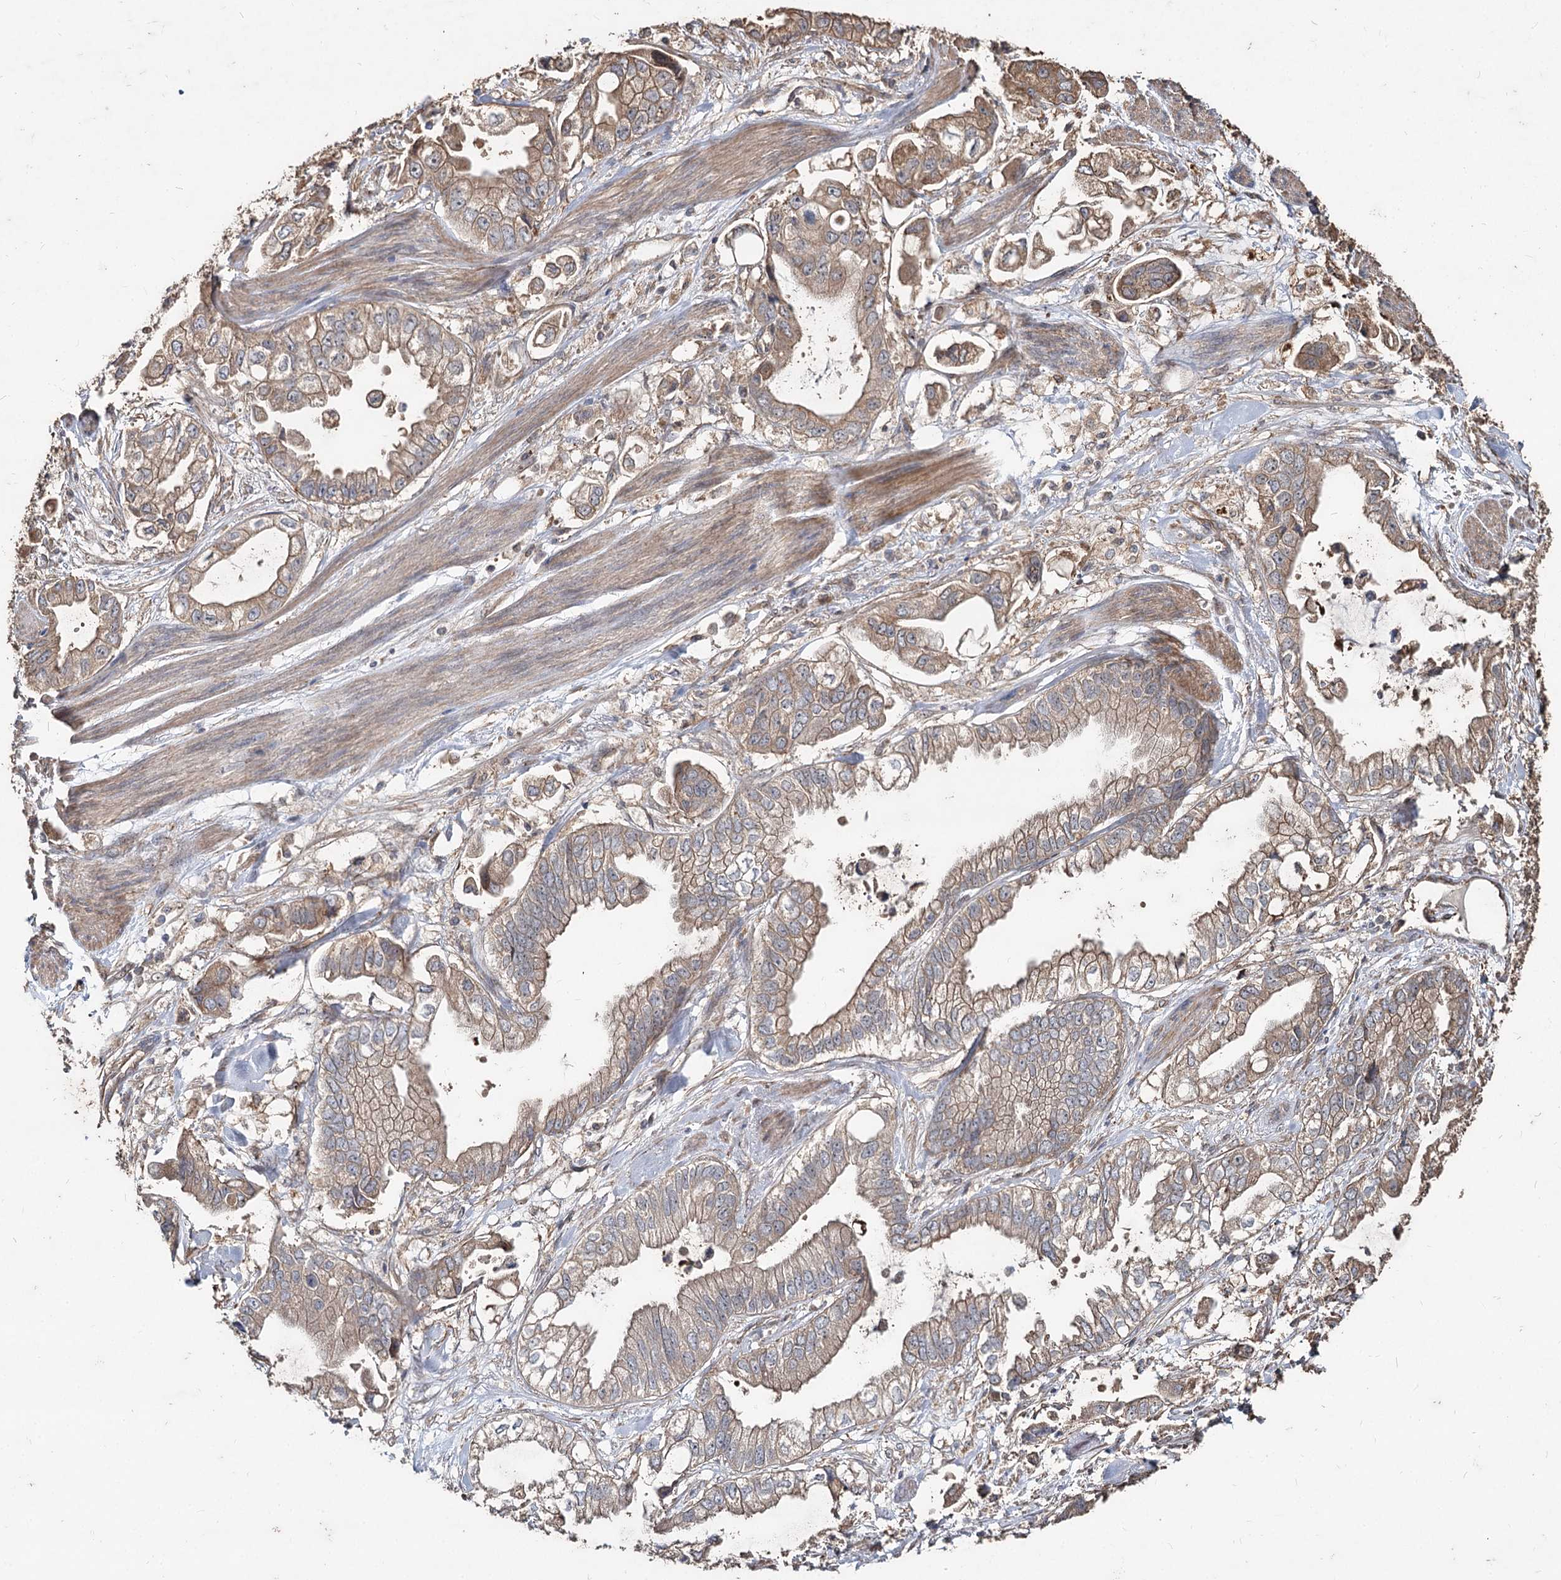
{"staining": {"intensity": "moderate", "quantity": ">75%", "location": "cytoplasmic/membranous"}, "tissue": "stomach cancer", "cell_type": "Tumor cells", "image_type": "cancer", "snomed": [{"axis": "morphology", "description": "Adenocarcinoma, NOS"}, {"axis": "topography", "description": "Stomach"}], "caption": "High-power microscopy captured an immunohistochemistry (IHC) histopathology image of stomach cancer (adenocarcinoma), revealing moderate cytoplasmic/membranous expression in approximately >75% of tumor cells.", "gene": "SPART", "patient": {"sex": "male", "age": 62}}